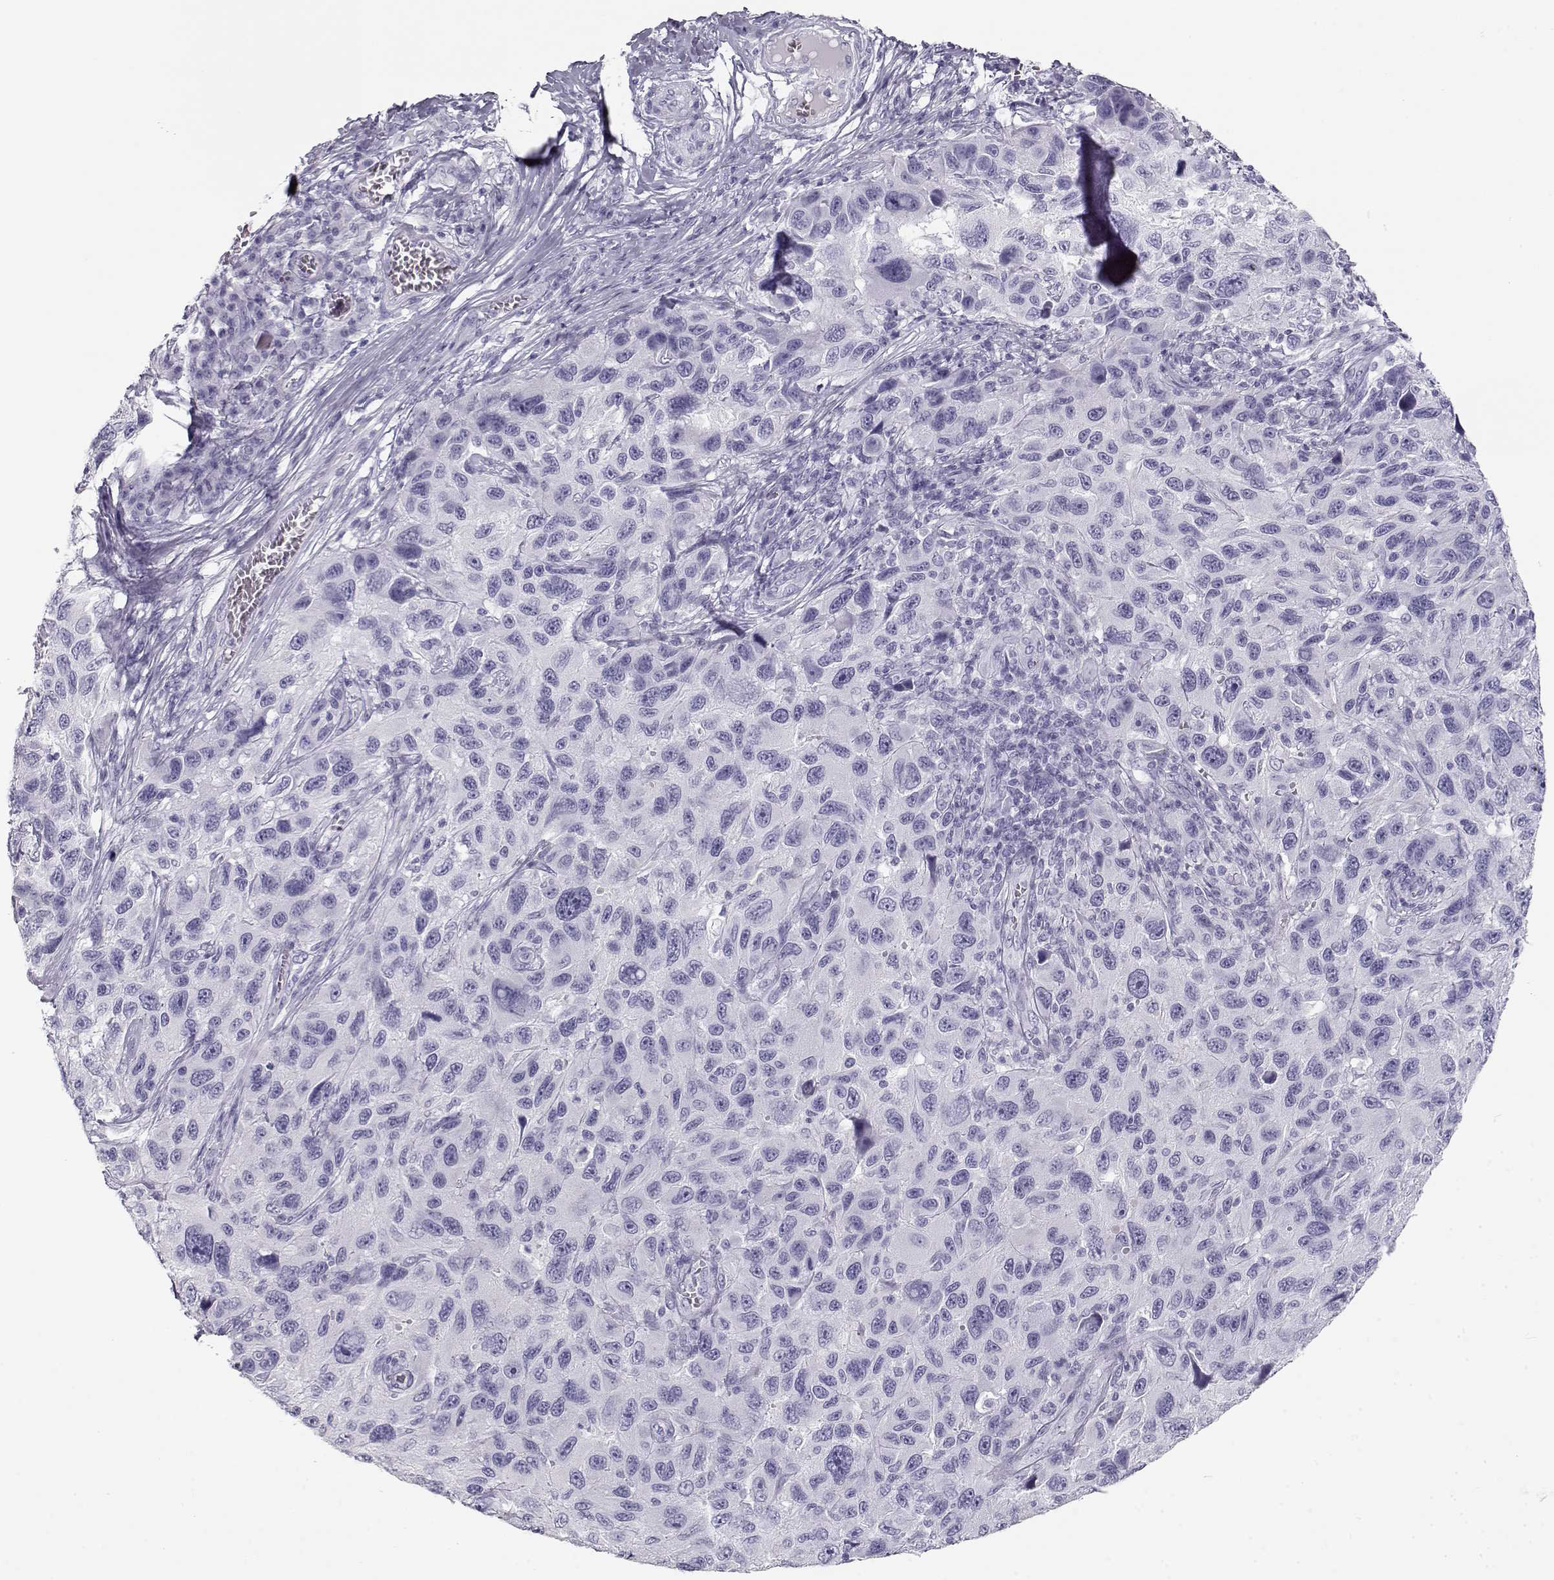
{"staining": {"intensity": "negative", "quantity": "none", "location": "none"}, "tissue": "melanoma", "cell_type": "Tumor cells", "image_type": "cancer", "snomed": [{"axis": "morphology", "description": "Malignant melanoma, NOS"}, {"axis": "topography", "description": "Skin"}], "caption": "High magnification brightfield microscopy of malignant melanoma stained with DAB (brown) and counterstained with hematoxylin (blue): tumor cells show no significant expression.", "gene": "TKTL1", "patient": {"sex": "male", "age": 53}}